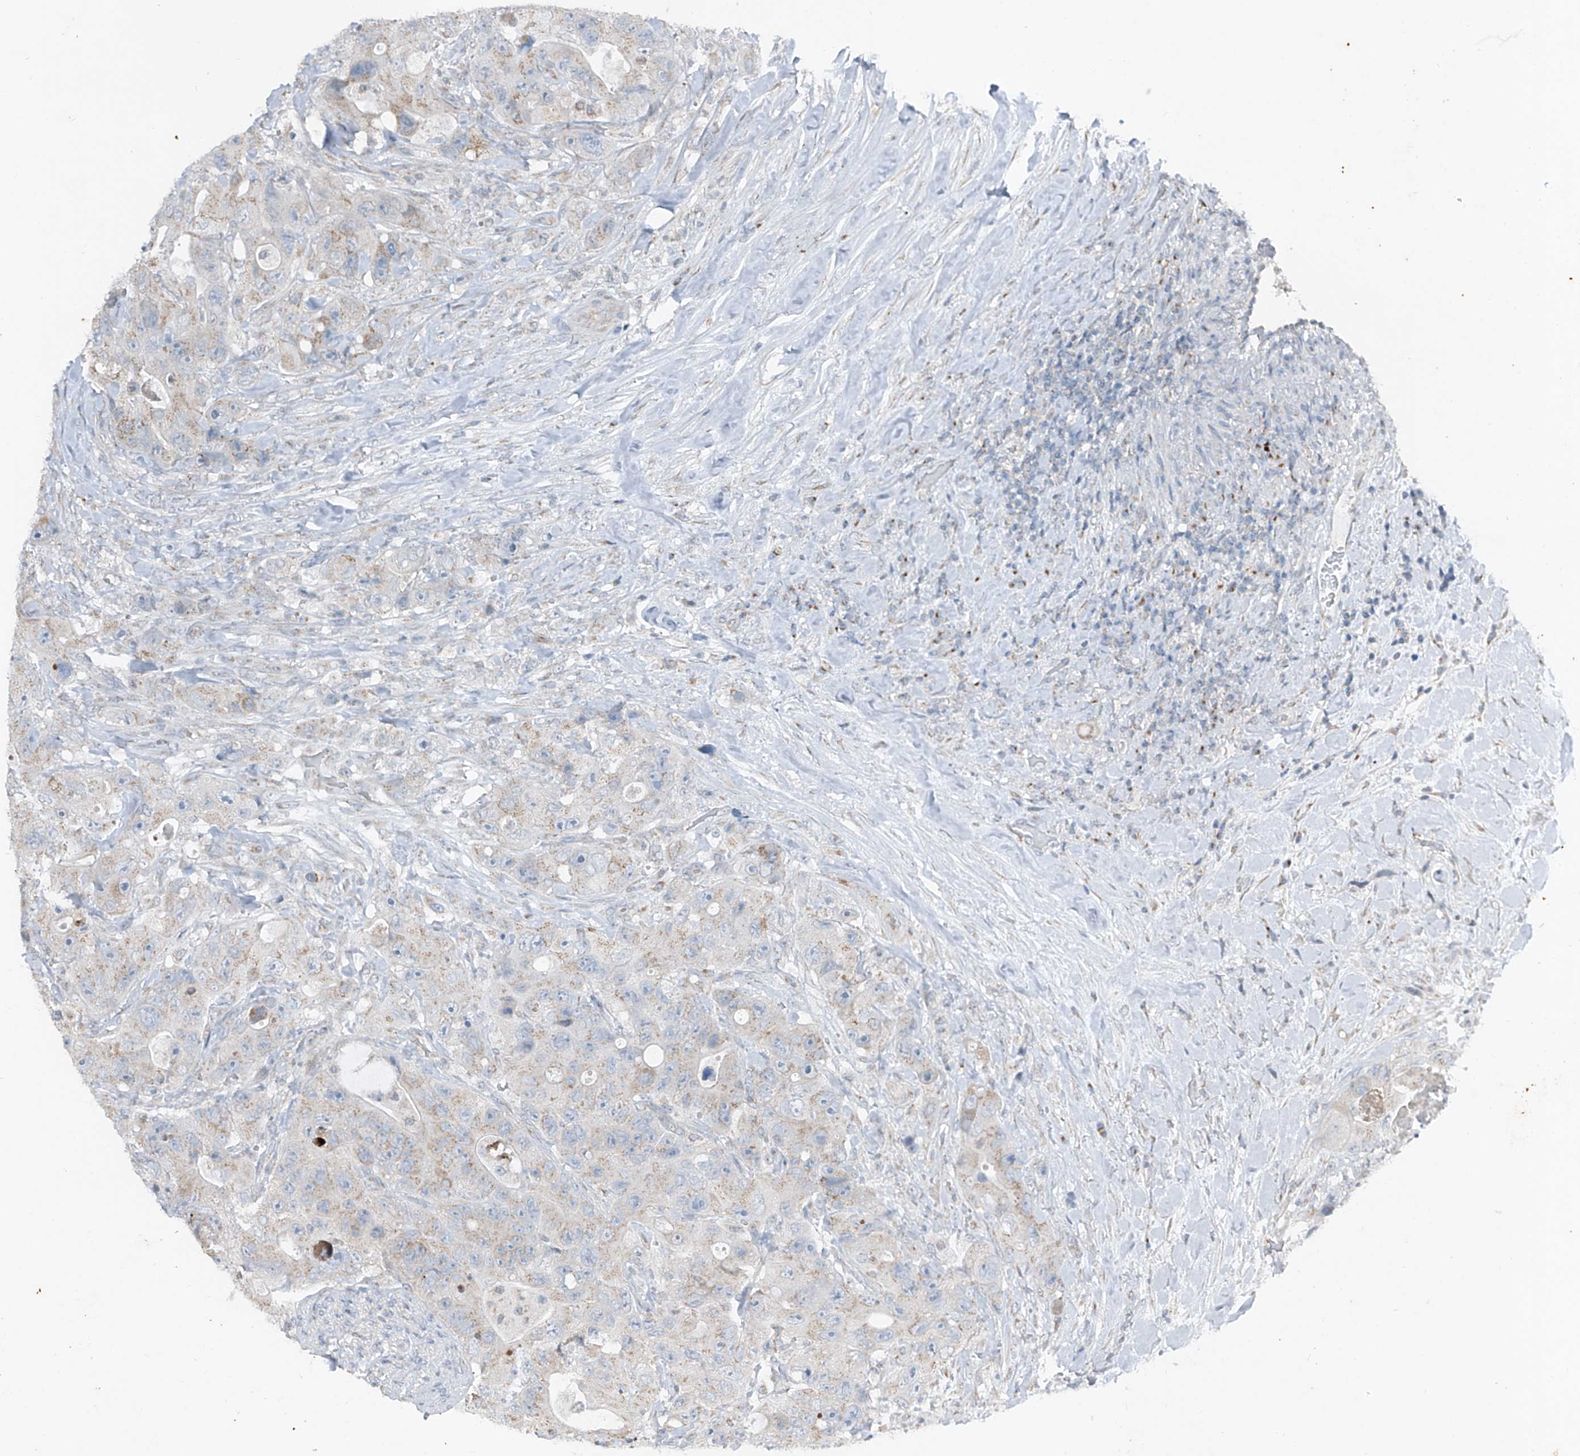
{"staining": {"intensity": "weak", "quantity": "<25%", "location": "cytoplasmic/membranous"}, "tissue": "colorectal cancer", "cell_type": "Tumor cells", "image_type": "cancer", "snomed": [{"axis": "morphology", "description": "Adenocarcinoma, NOS"}, {"axis": "topography", "description": "Colon"}], "caption": "This is an immunohistochemistry micrograph of adenocarcinoma (colorectal). There is no positivity in tumor cells.", "gene": "DYRK1B", "patient": {"sex": "female", "age": 46}}